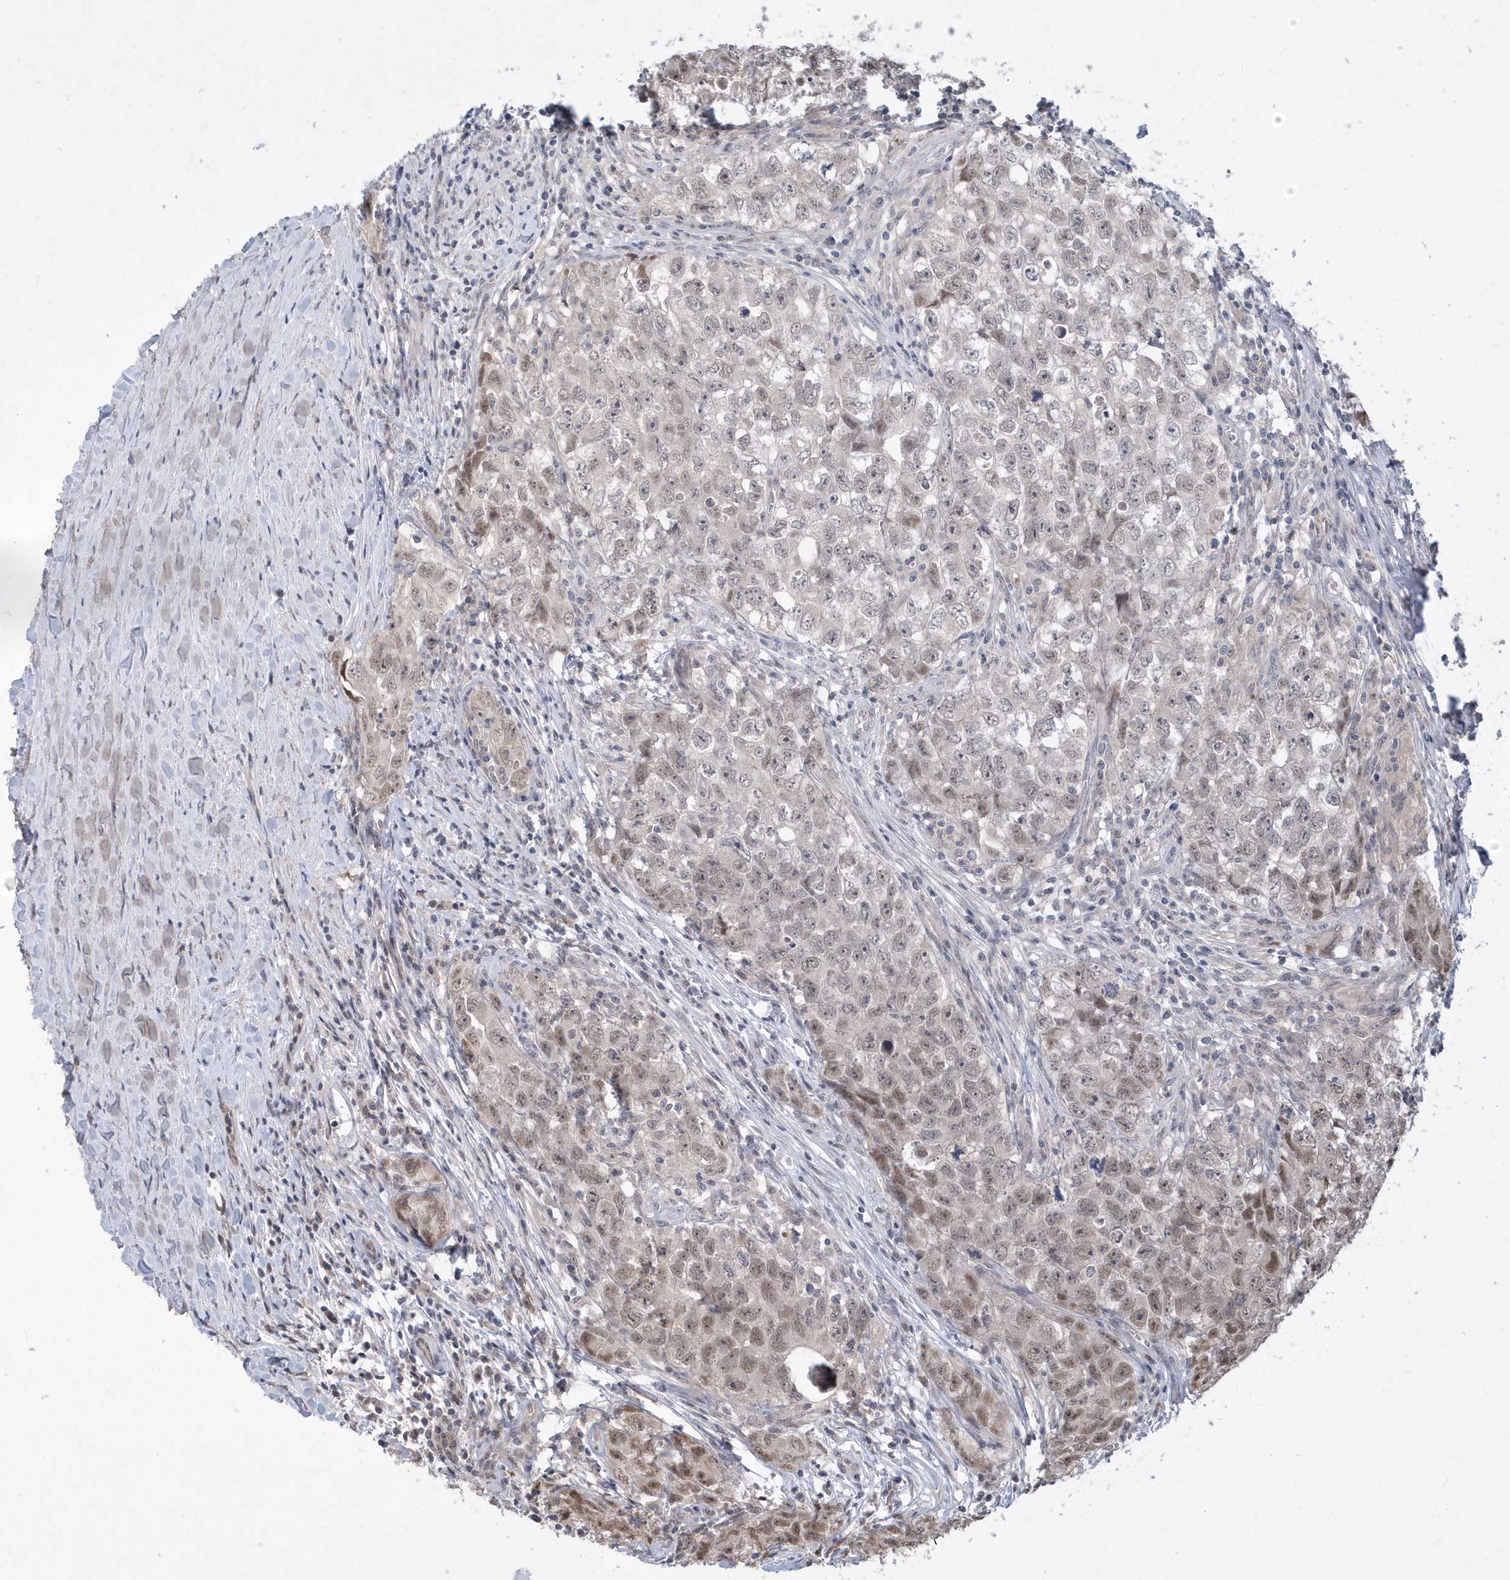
{"staining": {"intensity": "moderate", "quantity": "25%-75%", "location": "nuclear"}, "tissue": "testis cancer", "cell_type": "Tumor cells", "image_type": "cancer", "snomed": [{"axis": "morphology", "description": "Seminoma, NOS"}, {"axis": "morphology", "description": "Carcinoma, Embryonal, NOS"}, {"axis": "topography", "description": "Testis"}], "caption": "Immunohistochemical staining of human testis embryonal carcinoma shows medium levels of moderate nuclear protein expression in approximately 25%-75% of tumor cells.", "gene": "TSPEAR", "patient": {"sex": "male", "age": 43}}